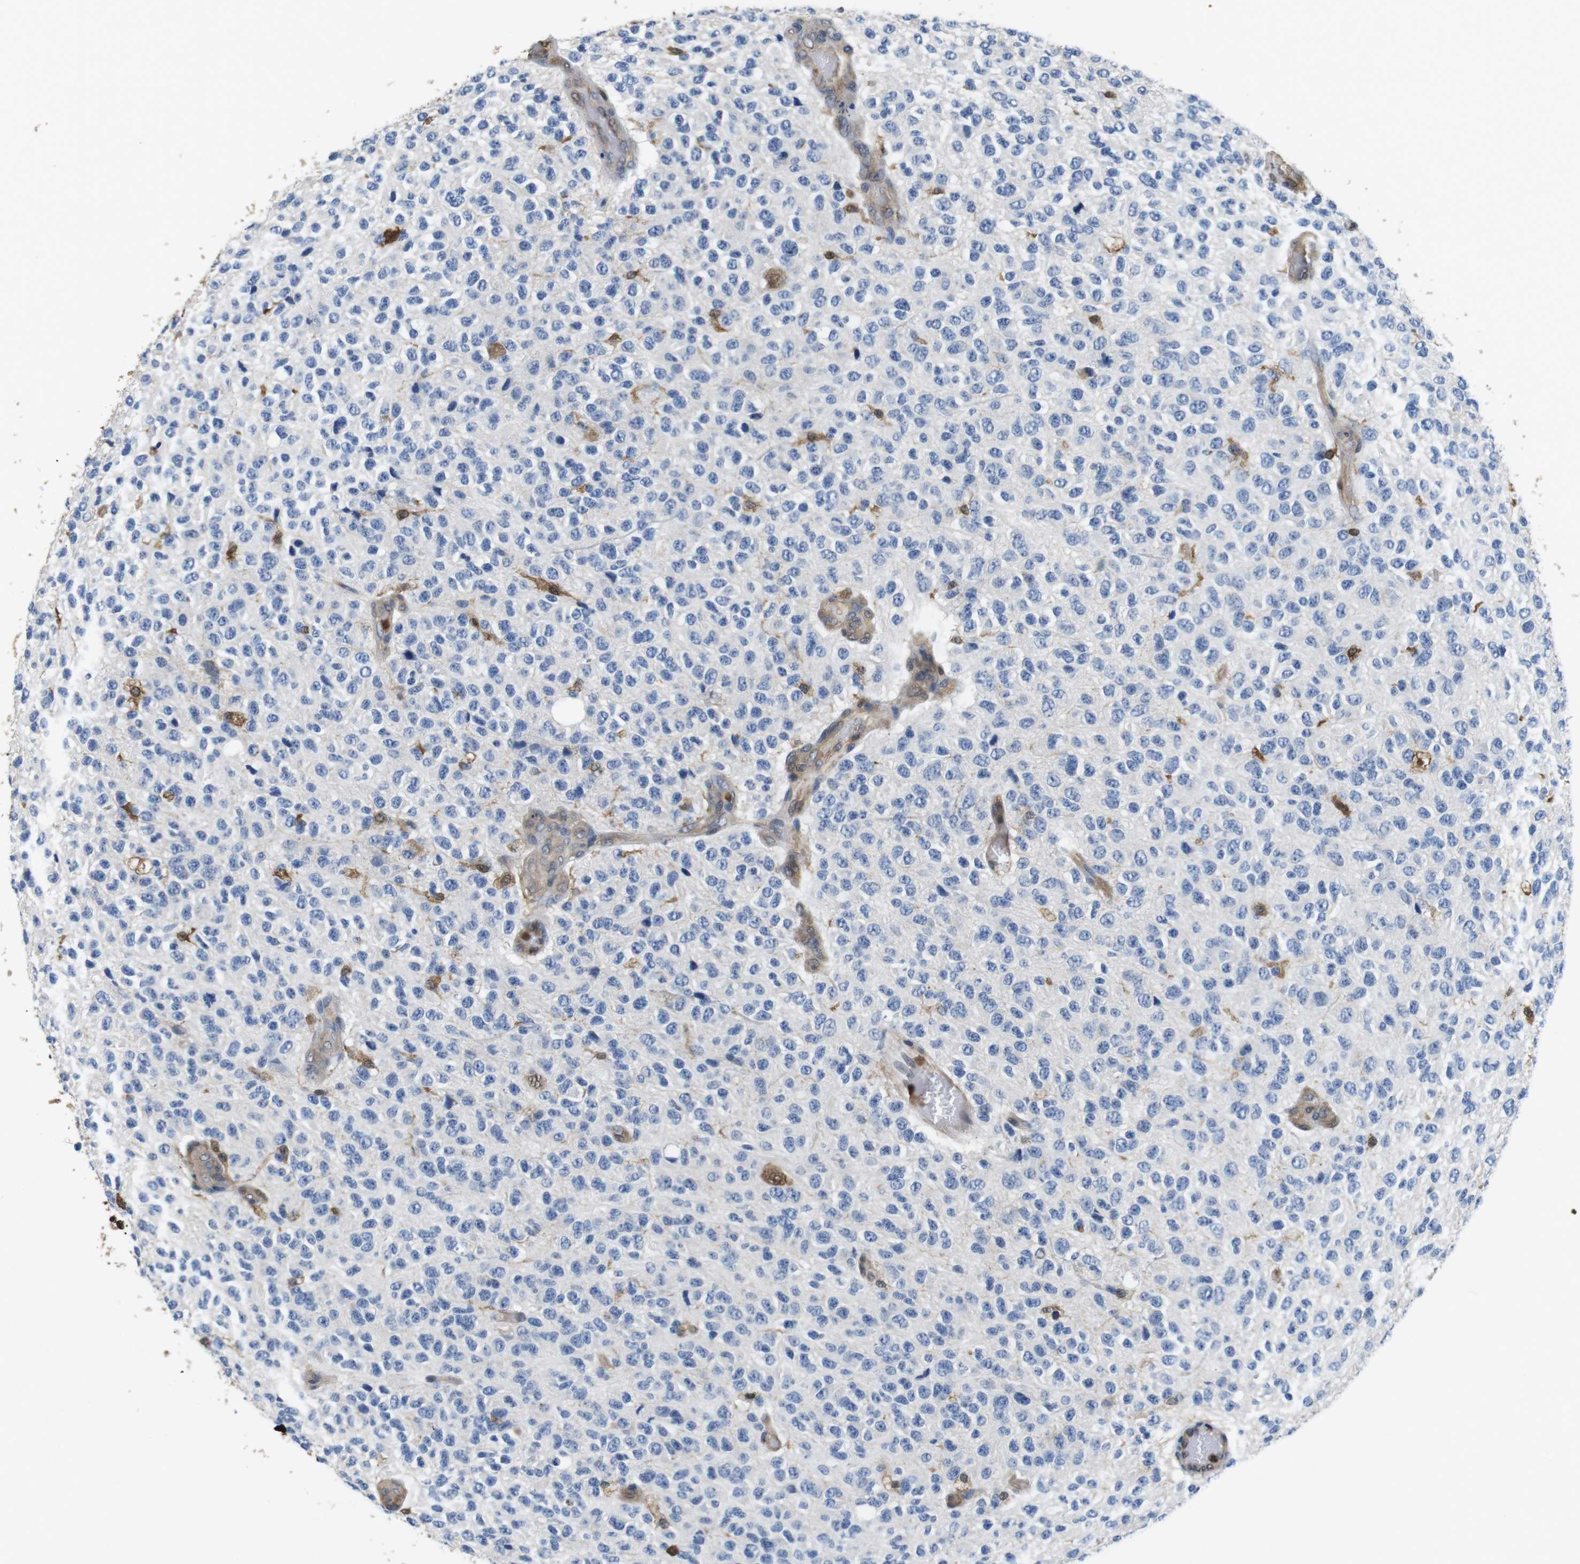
{"staining": {"intensity": "negative", "quantity": "none", "location": "none"}, "tissue": "glioma", "cell_type": "Tumor cells", "image_type": "cancer", "snomed": [{"axis": "morphology", "description": "Glioma, malignant, High grade"}, {"axis": "topography", "description": "pancreas cauda"}], "caption": "Immunohistochemical staining of glioma exhibits no significant positivity in tumor cells.", "gene": "LDHA", "patient": {"sex": "male", "age": 60}}